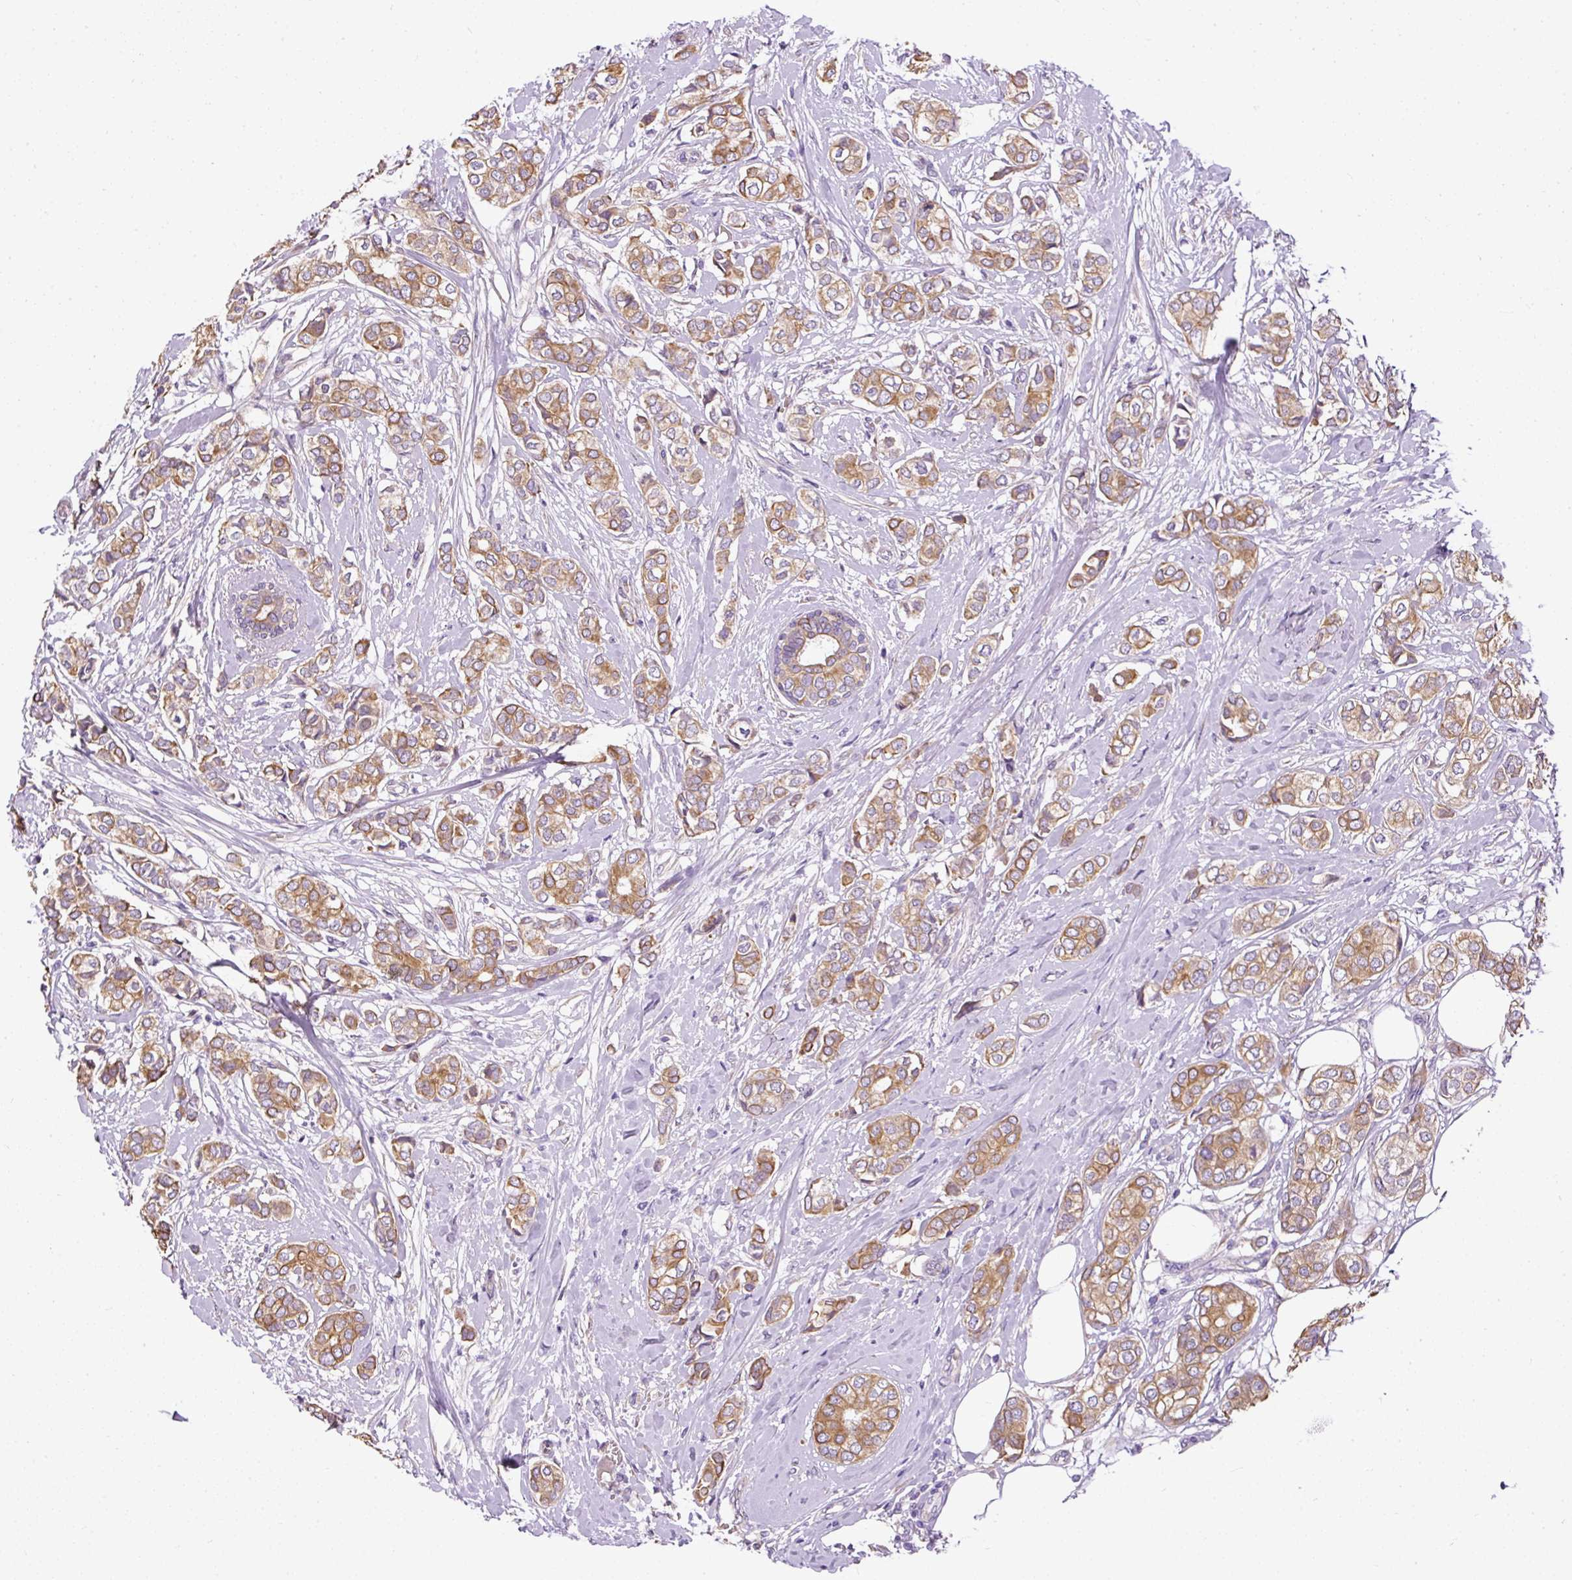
{"staining": {"intensity": "moderate", "quantity": ">75%", "location": "cytoplasmic/membranous"}, "tissue": "breast cancer", "cell_type": "Tumor cells", "image_type": "cancer", "snomed": [{"axis": "morphology", "description": "Duct carcinoma"}, {"axis": "topography", "description": "Breast"}], "caption": "A micrograph showing moderate cytoplasmic/membranous positivity in about >75% of tumor cells in breast cancer, as visualized by brown immunohistochemical staining.", "gene": "FAM149A", "patient": {"sex": "female", "age": 73}}